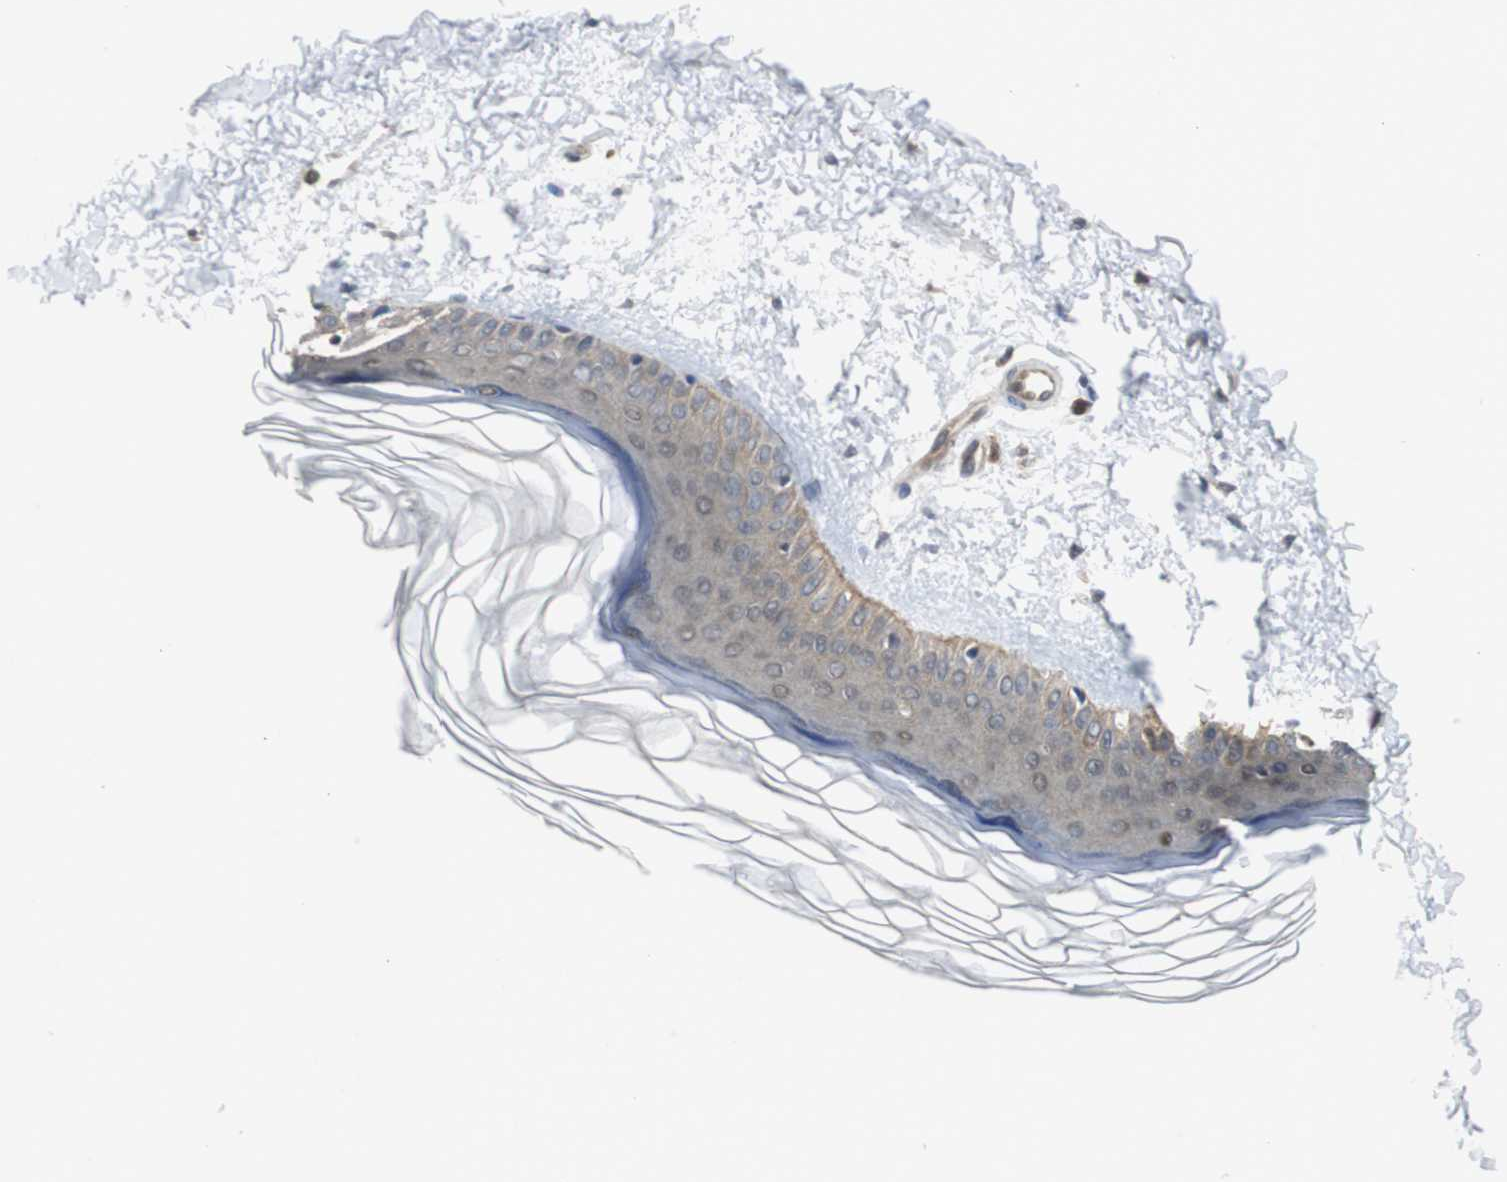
{"staining": {"intensity": "negative", "quantity": "none", "location": "none"}, "tissue": "skin", "cell_type": "Fibroblasts", "image_type": "normal", "snomed": [{"axis": "morphology", "description": "Normal tissue, NOS"}, {"axis": "topography", "description": "Skin"}], "caption": "Fibroblasts are negative for protein expression in normal human skin. The staining is performed using DAB brown chromogen with nuclei counter-stained in using hematoxylin.", "gene": "ARPC3", "patient": {"sex": "female", "age": 19}}